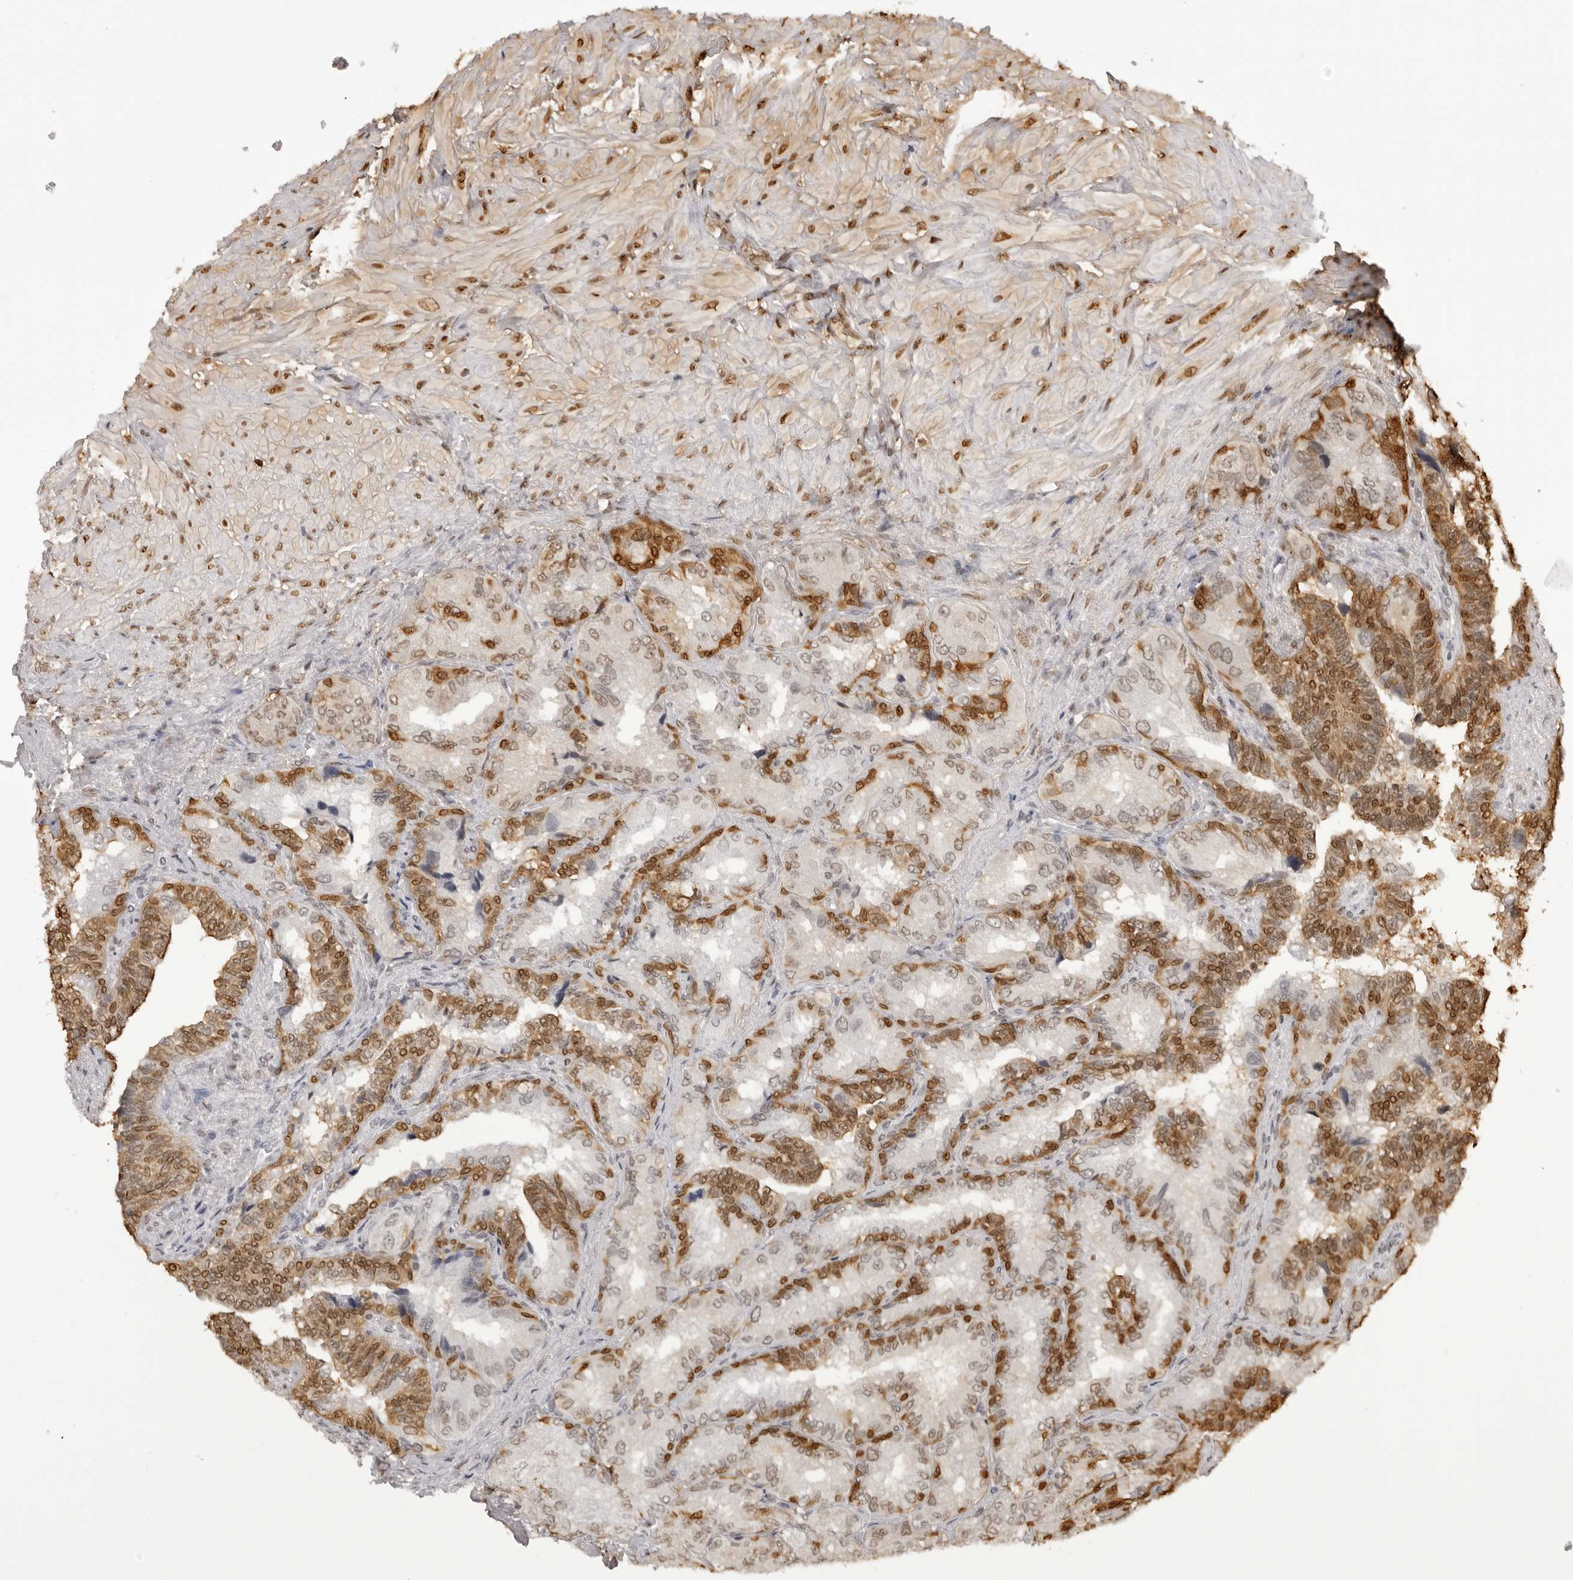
{"staining": {"intensity": "strong", "quantity": "25%-75%", "location": "cytoplasmic/membranous,nuclear"}, "tissue": "seminal vesicle", "cell_type": "Glandular cells", "image_type": "normal", "snomed": [{"axis": "morphology", "description": "Normal tissue, NOS"}, {"axis": "topography", "description": "Seminal veicle"}, {"axis": "topography", "description": "Peripheral nerve tissue"}], "caption": "High-power microscopy captured an immunohistochemistry (IHC) micrograph of benign seminal vesicle, revealing strong cytoplasmic/membranous,nuclear expression in about 25%-75% of glandular cells.", "gene": "HSPA4", "patient": {"sex": "male", "age": 63}}